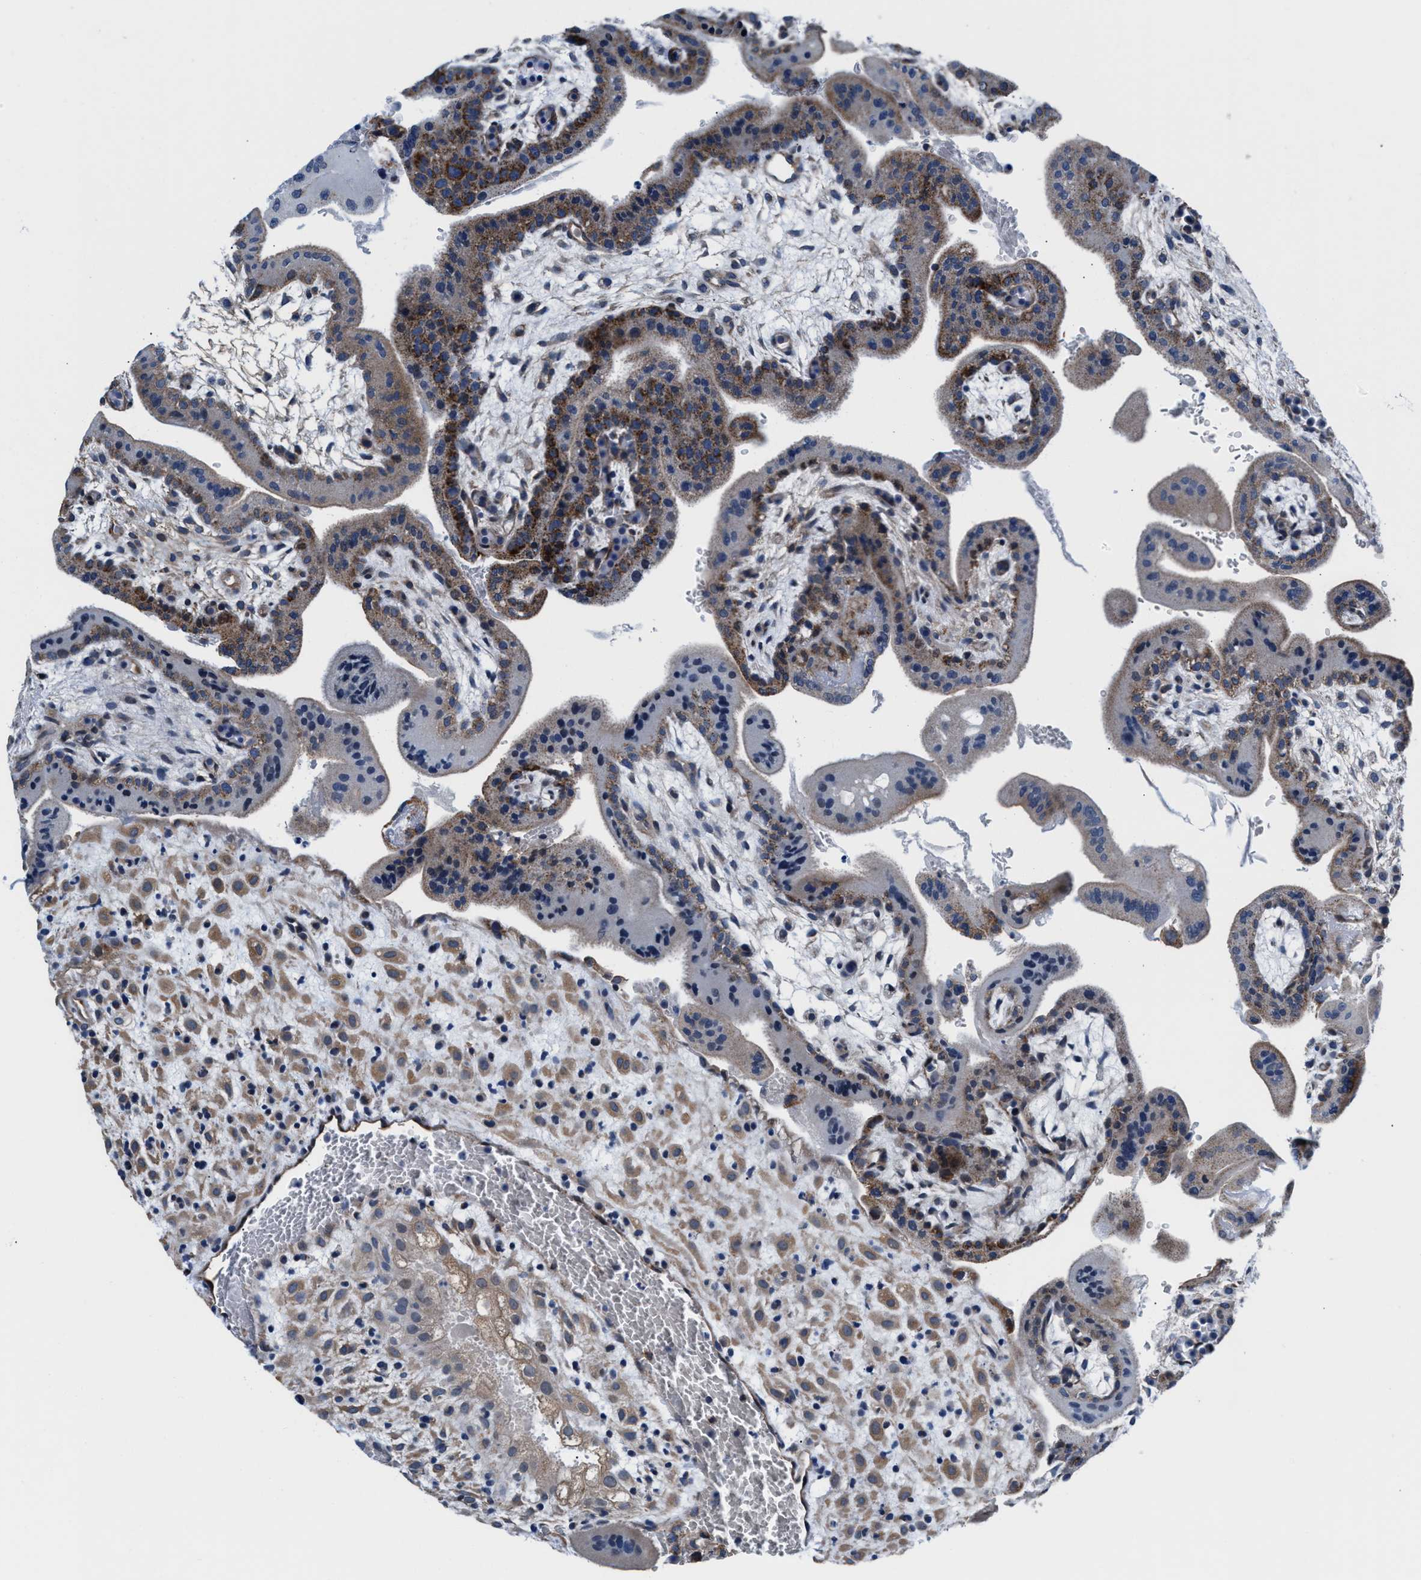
{"staining": {"intensity": "moderate", "quantity": ">75%", "location": "cytoplasmic/membranous"}, "tissue": "placenta", "cell_type": "Decidual cells", "image_type": "normal", "snomed": [{"axis": "morphology", "description": "Normal tissue, NOS"}, {"axis": "topography", "description": "Placenta"}], "caption": "A high-resolution photomicrograph shows immunohistochemistry (IHC) staining of unremarkable placenta, which displays moderate cytoplasmic/membranous staining in about >75% of decidual cells. The protein is stained brown, and the nuclei are stained in blue (DAB (3,3'-diaminobenzidine) IHC with brightfield microscopy, high magnification).", "gene": "NKTR", "patient": {"sex": "female", "age": 35}}